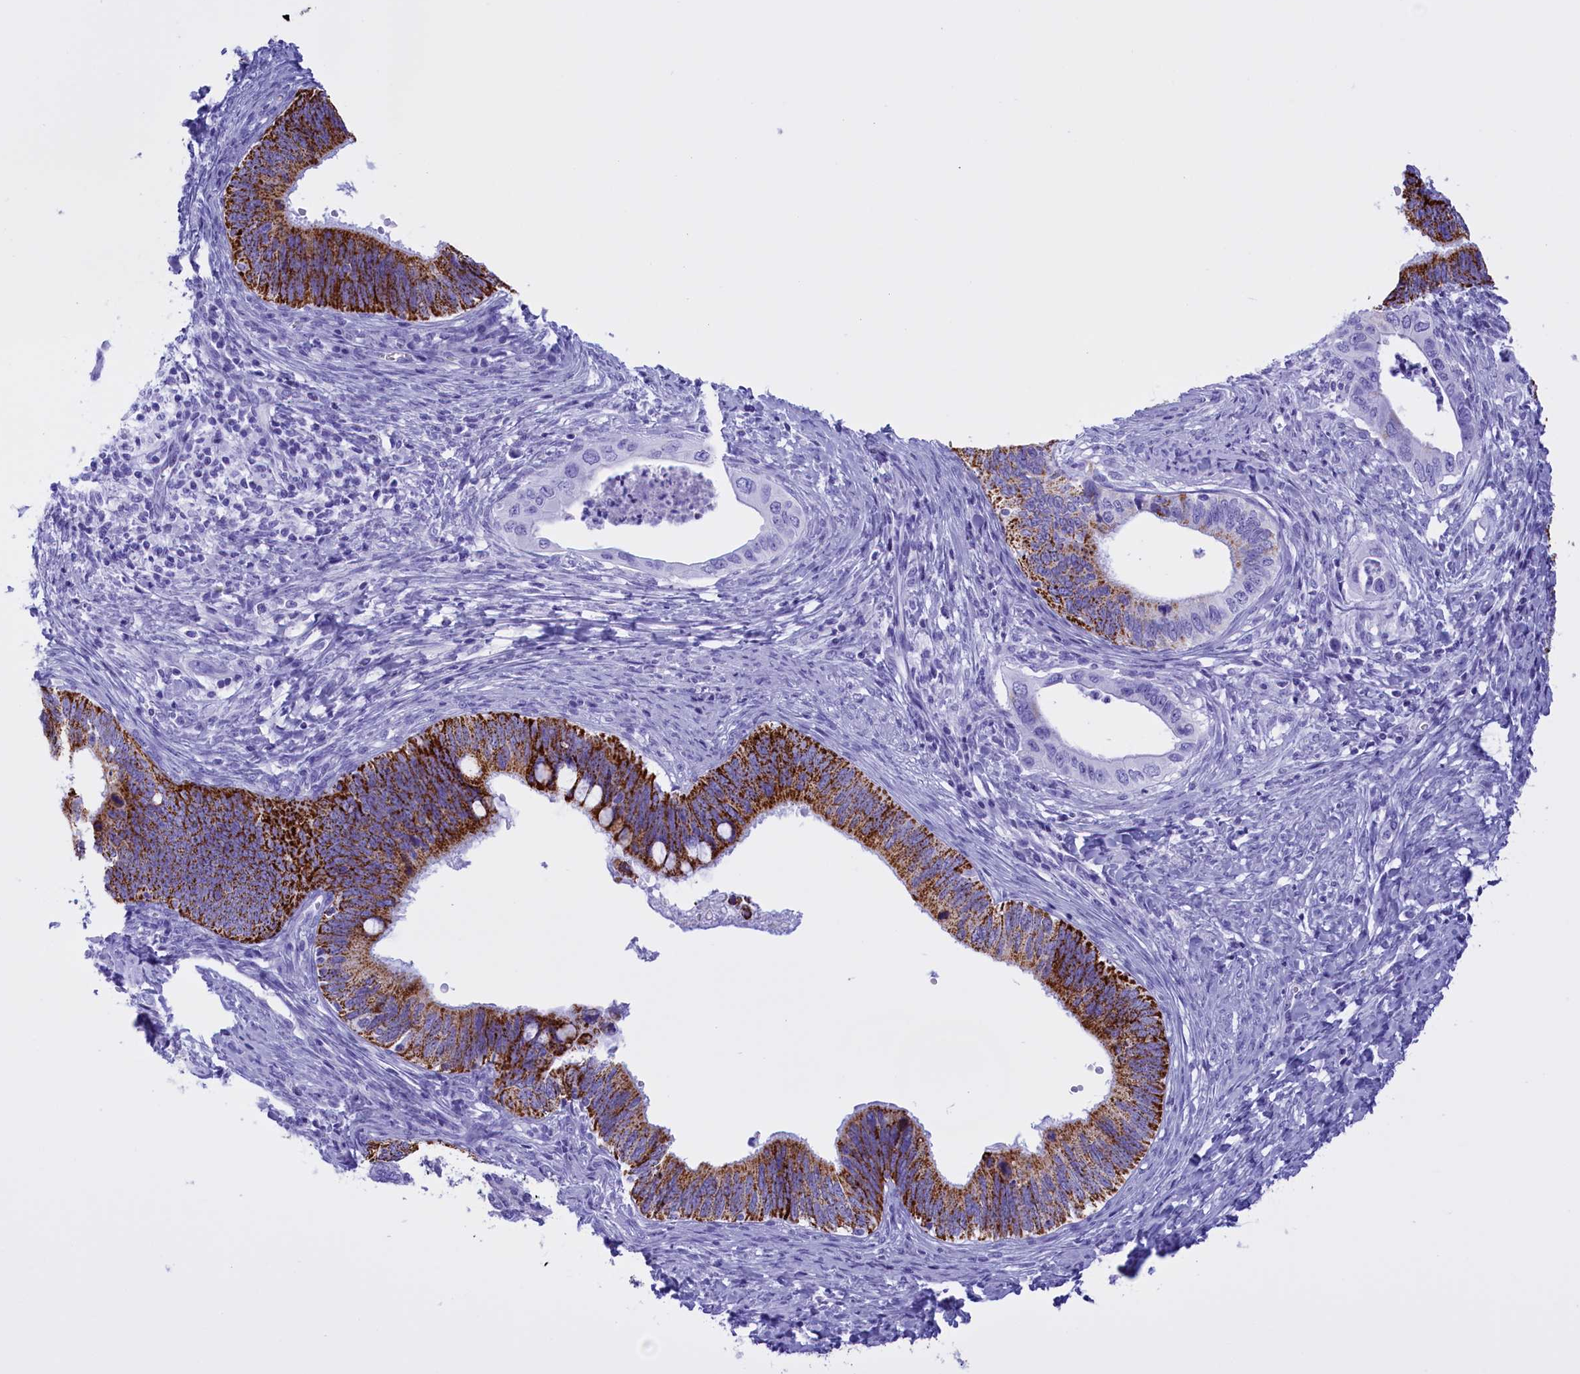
{"staining": {"intensity": "strong", "quantity": "25%-75%", "location": "cytoplasmic/membranous"}, "tissue": "cervical cancer", "cell_type": "Tumor cells", "image_type": "cancer", "snomed": [{"axis": "morphology", "description": "Adenocarcinoma, NOS"}, {"axis": "topography", "description": "Cervix"}], "caption": "Approximately 25%-75% of tumor cells in human cervical cancer exhibit strong cytoplasmic/membranous protein positivity as visualized by brown immunohistochemical staining.", "gene": "BRI3", "patient": {"sex": "female", "age": 42}}